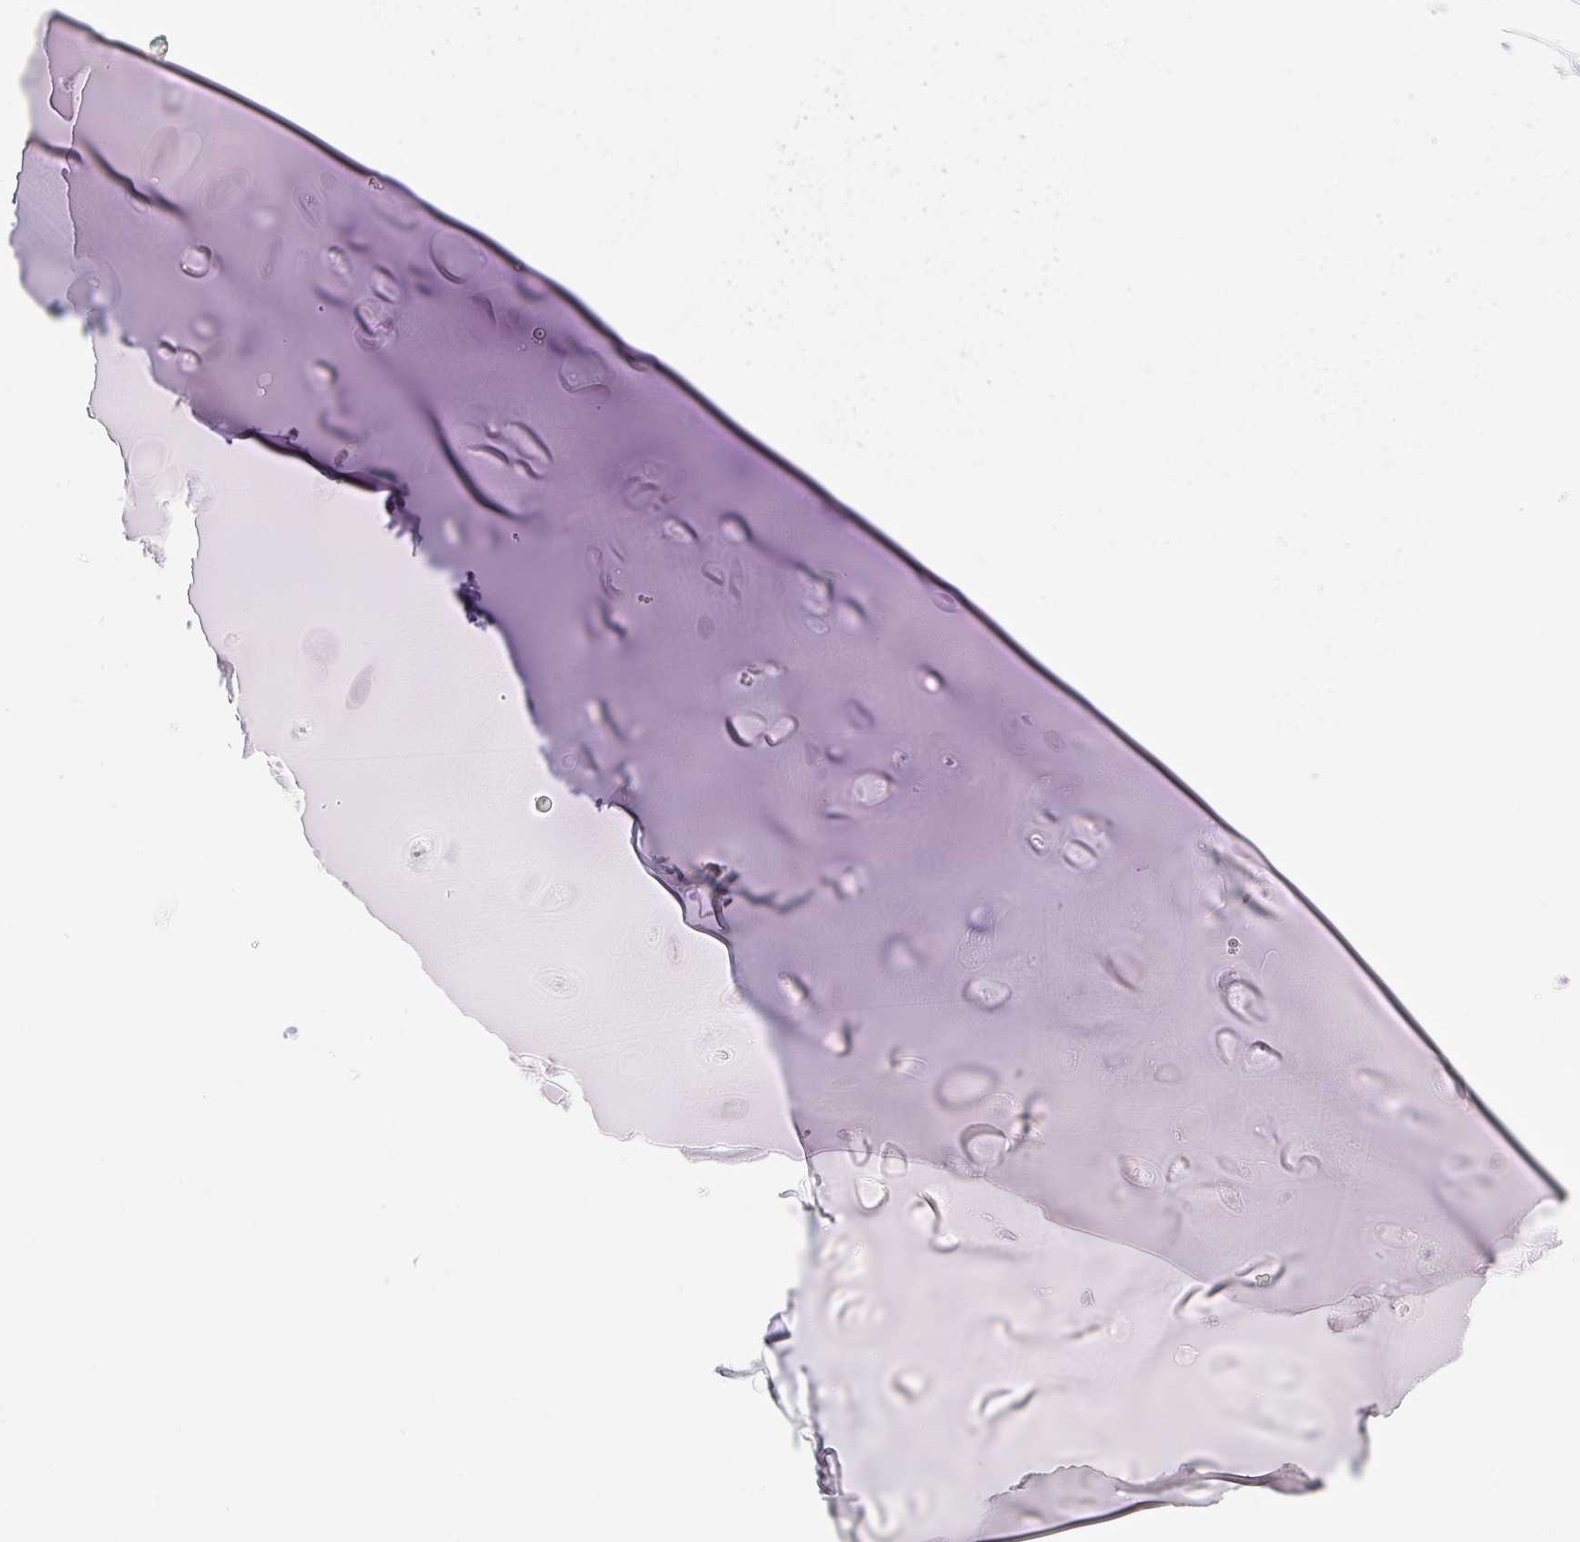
{"staining": {"intensity": "negative", "quantity": "none", "location": "none"}, "tissue": "adipose tissue", "cell_type": "Adipocytes", "image_type": "normal", "snomed": [{"axis": "morphology", "description": "Normal tissue, NOS"}, {"axis": "topography", "description": "Cartilage tissue"}], "caption": "High magnification brightfield microscopy of normal adipose tissue stained with DAB (brown) and counterstained with hematoxylin (blue): adipocytes show no significant expression.", "gene": "MIA2", "patient": {"sex": "male", "age": 57}}